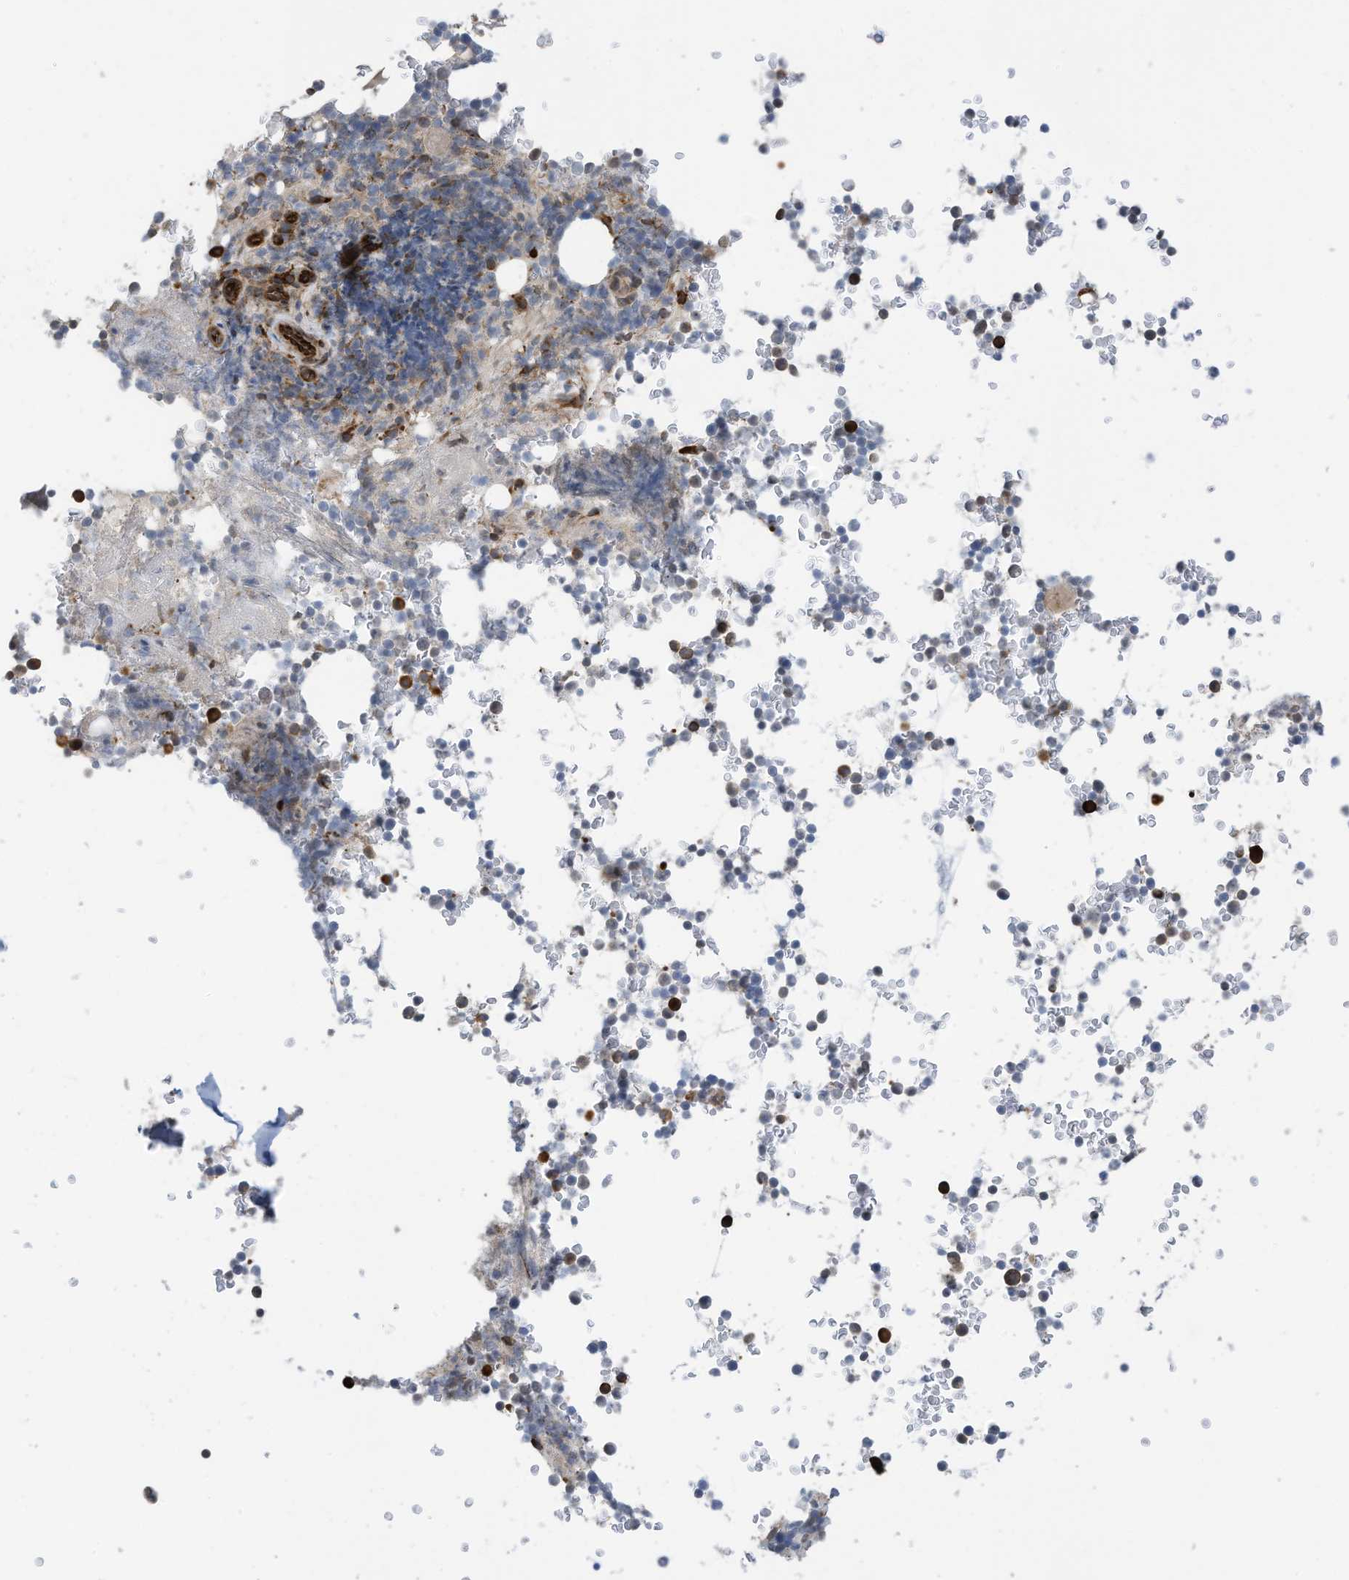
{"staining": {"intensity": "strong", "quantity": "<25%", "location": "cytoplasmic/membranous"}, "tissue": "bone marrow", "cell_type": "Hematopoietic cells", "image_type": "normal", "snomed": [{"axis": "morphology", "description": "Normal tissue, NOS"}, {"axis": "topography", "description": "Bone marrow"}], "caption": "Strong cytoplasmic/membranous expression is appreciated in about <25% of hematopoietic cells in benign bone marrow.", "gene": "ZBTB45", "patient": {"sex": "male", "age": 58}}